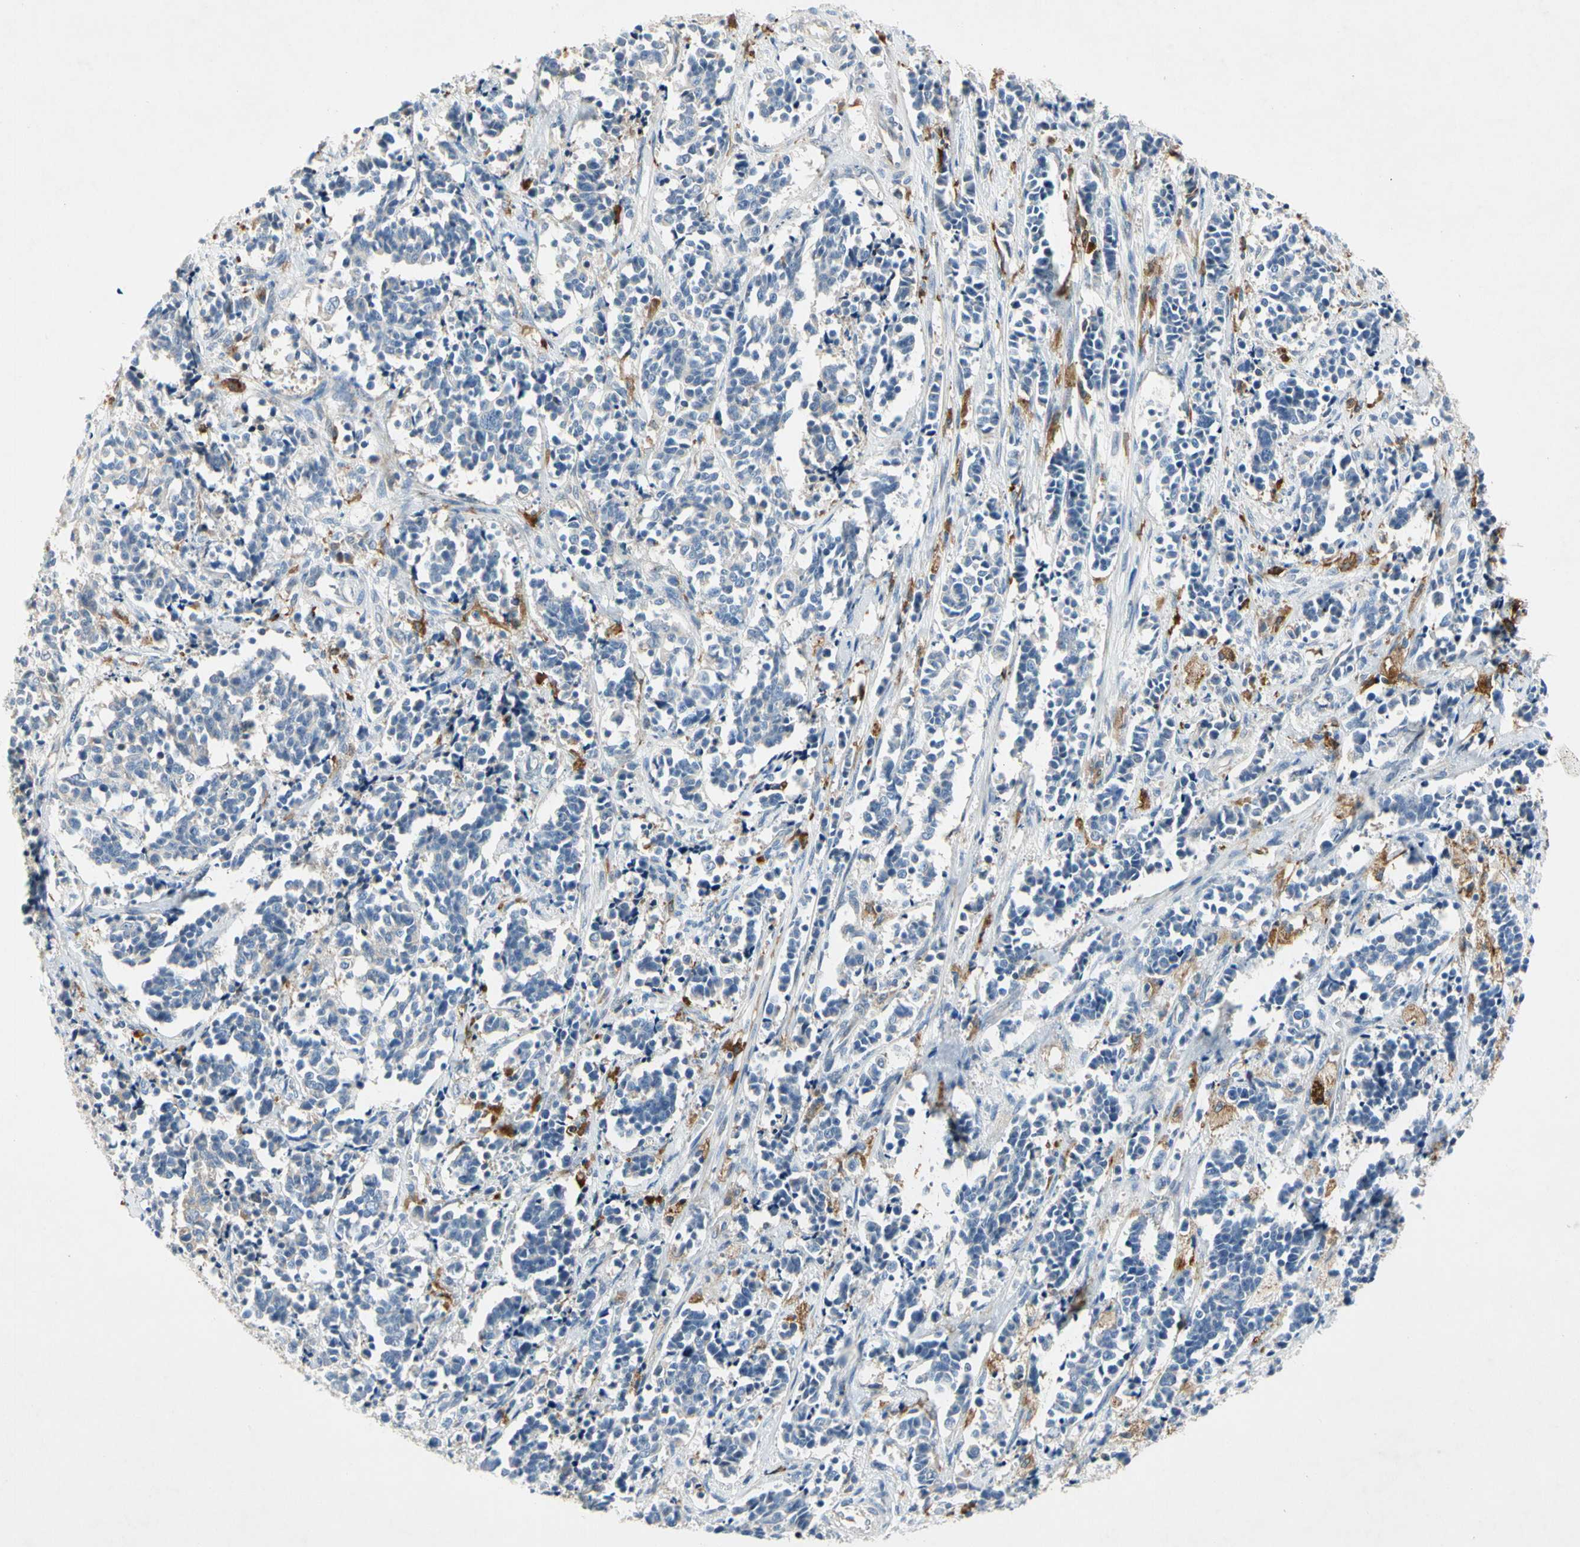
{"staining": {"intensity": "negative", "quantity": "none", "location": "none"}, "tissue": "cervical cancer", "cell_type": "Tumor cells", "image_type": "cancer", "snomed": [{"axis": "morphology", "description": "Squamous cell carcinoma, NOS"}, {"axis": "topography", "description": "Cervix"}], "caption": "This is an immunohistochemistry micrograph of human cervical cancer (squamous cell carcinoma). There is no positivity in tumor cells.", "gene": "GAS6", "patient": {"sex": "female", "age": 35}}